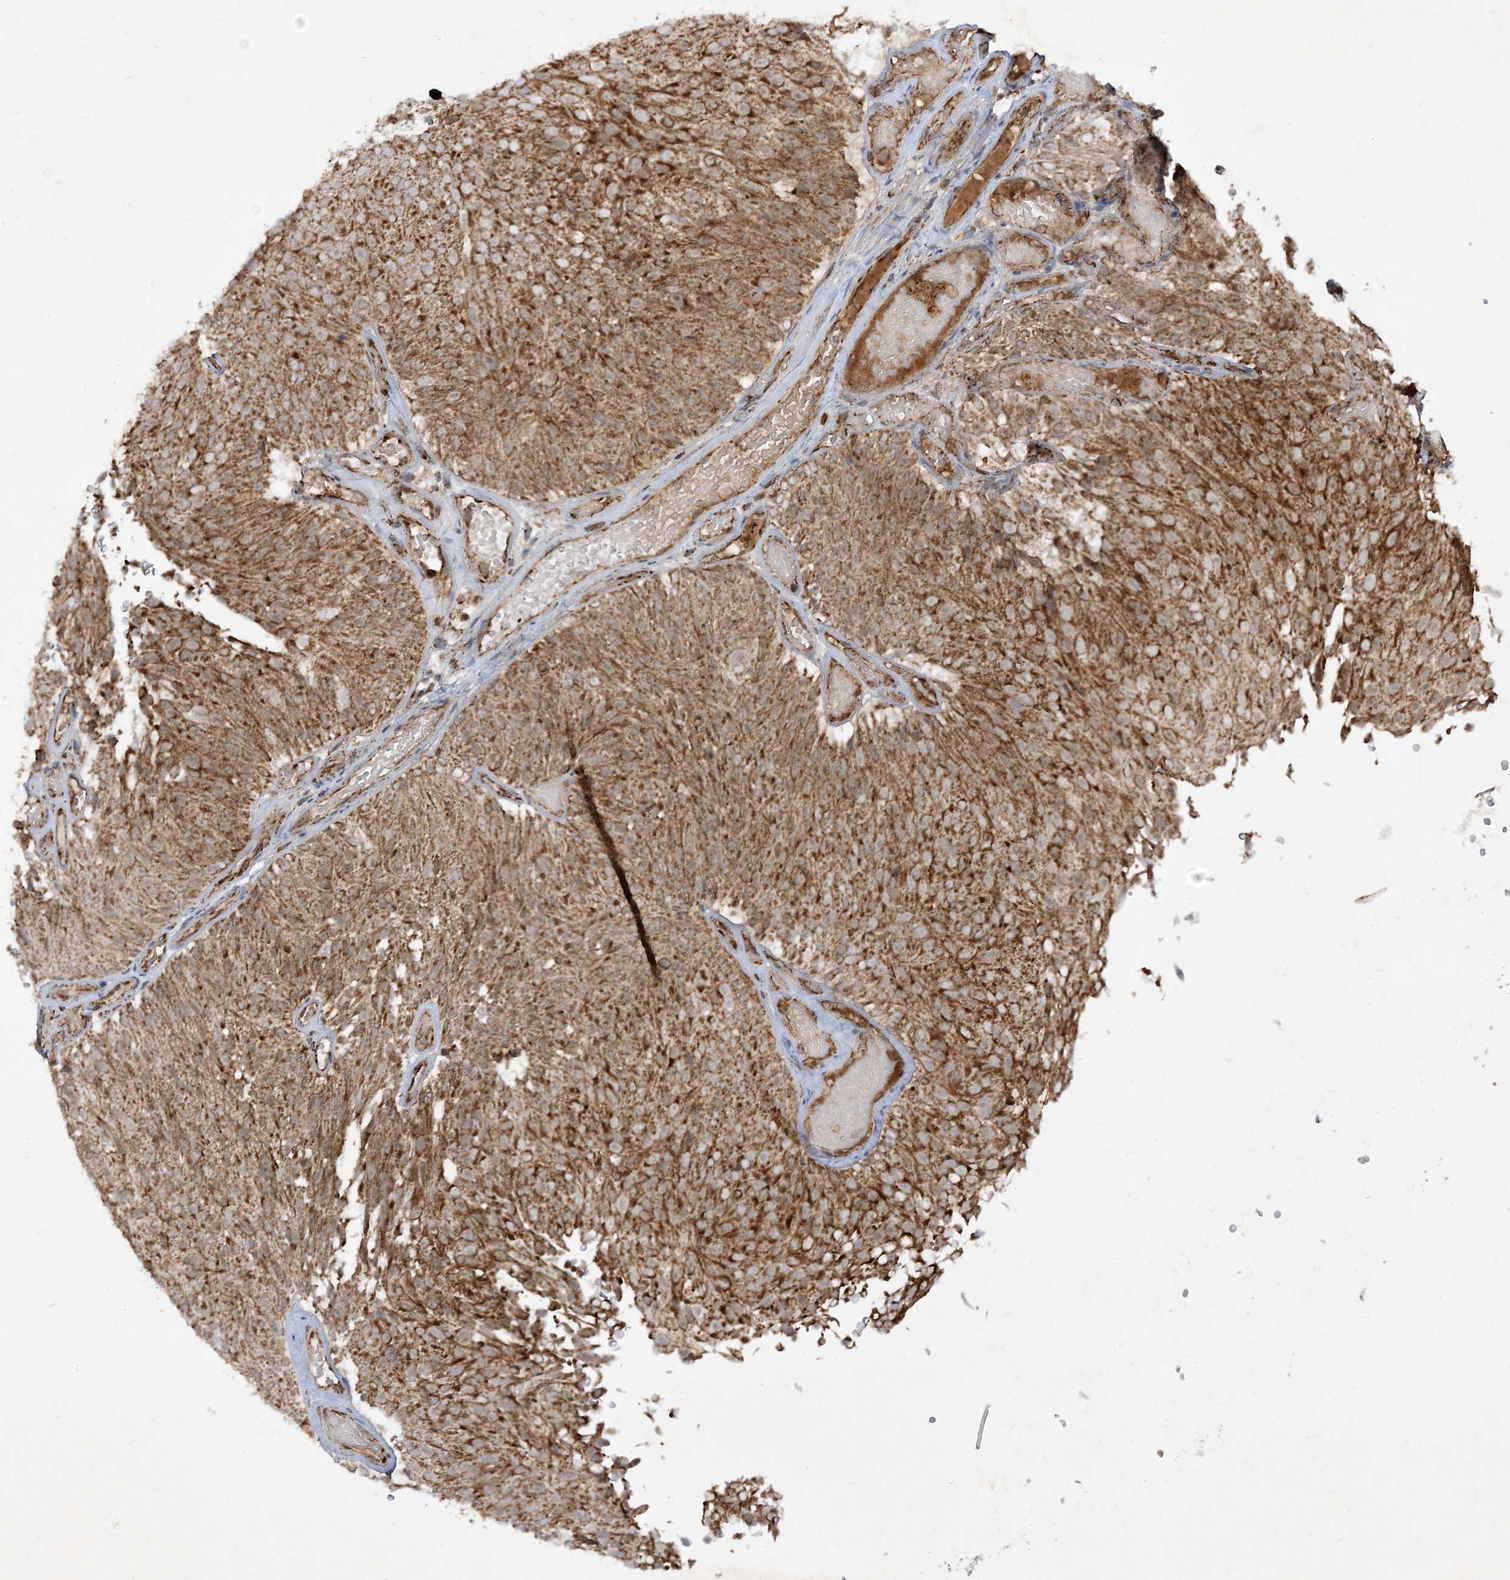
{"staining": {"intensity": "strong", "quantity": ">75%", "location": "cytoplasmic/membranous"}, "tissue": "urothelial cancer", "cell_type": "Tumor cells", "image_type": "cancer", "snomed": [{"axis": "morphology", "description": "Urothelial carcinoma, Low grade"}, {"axis": "topography", "description": "Urinary bladder"}], "caption": "Brown immunohistochemical staining in human urothelial cancer displays strong cytoplasmic/membranous positivity in about >75% of tumor cells.", "gene": "NDUFAF3", "patient": {"sex": "male", "age": 78}}